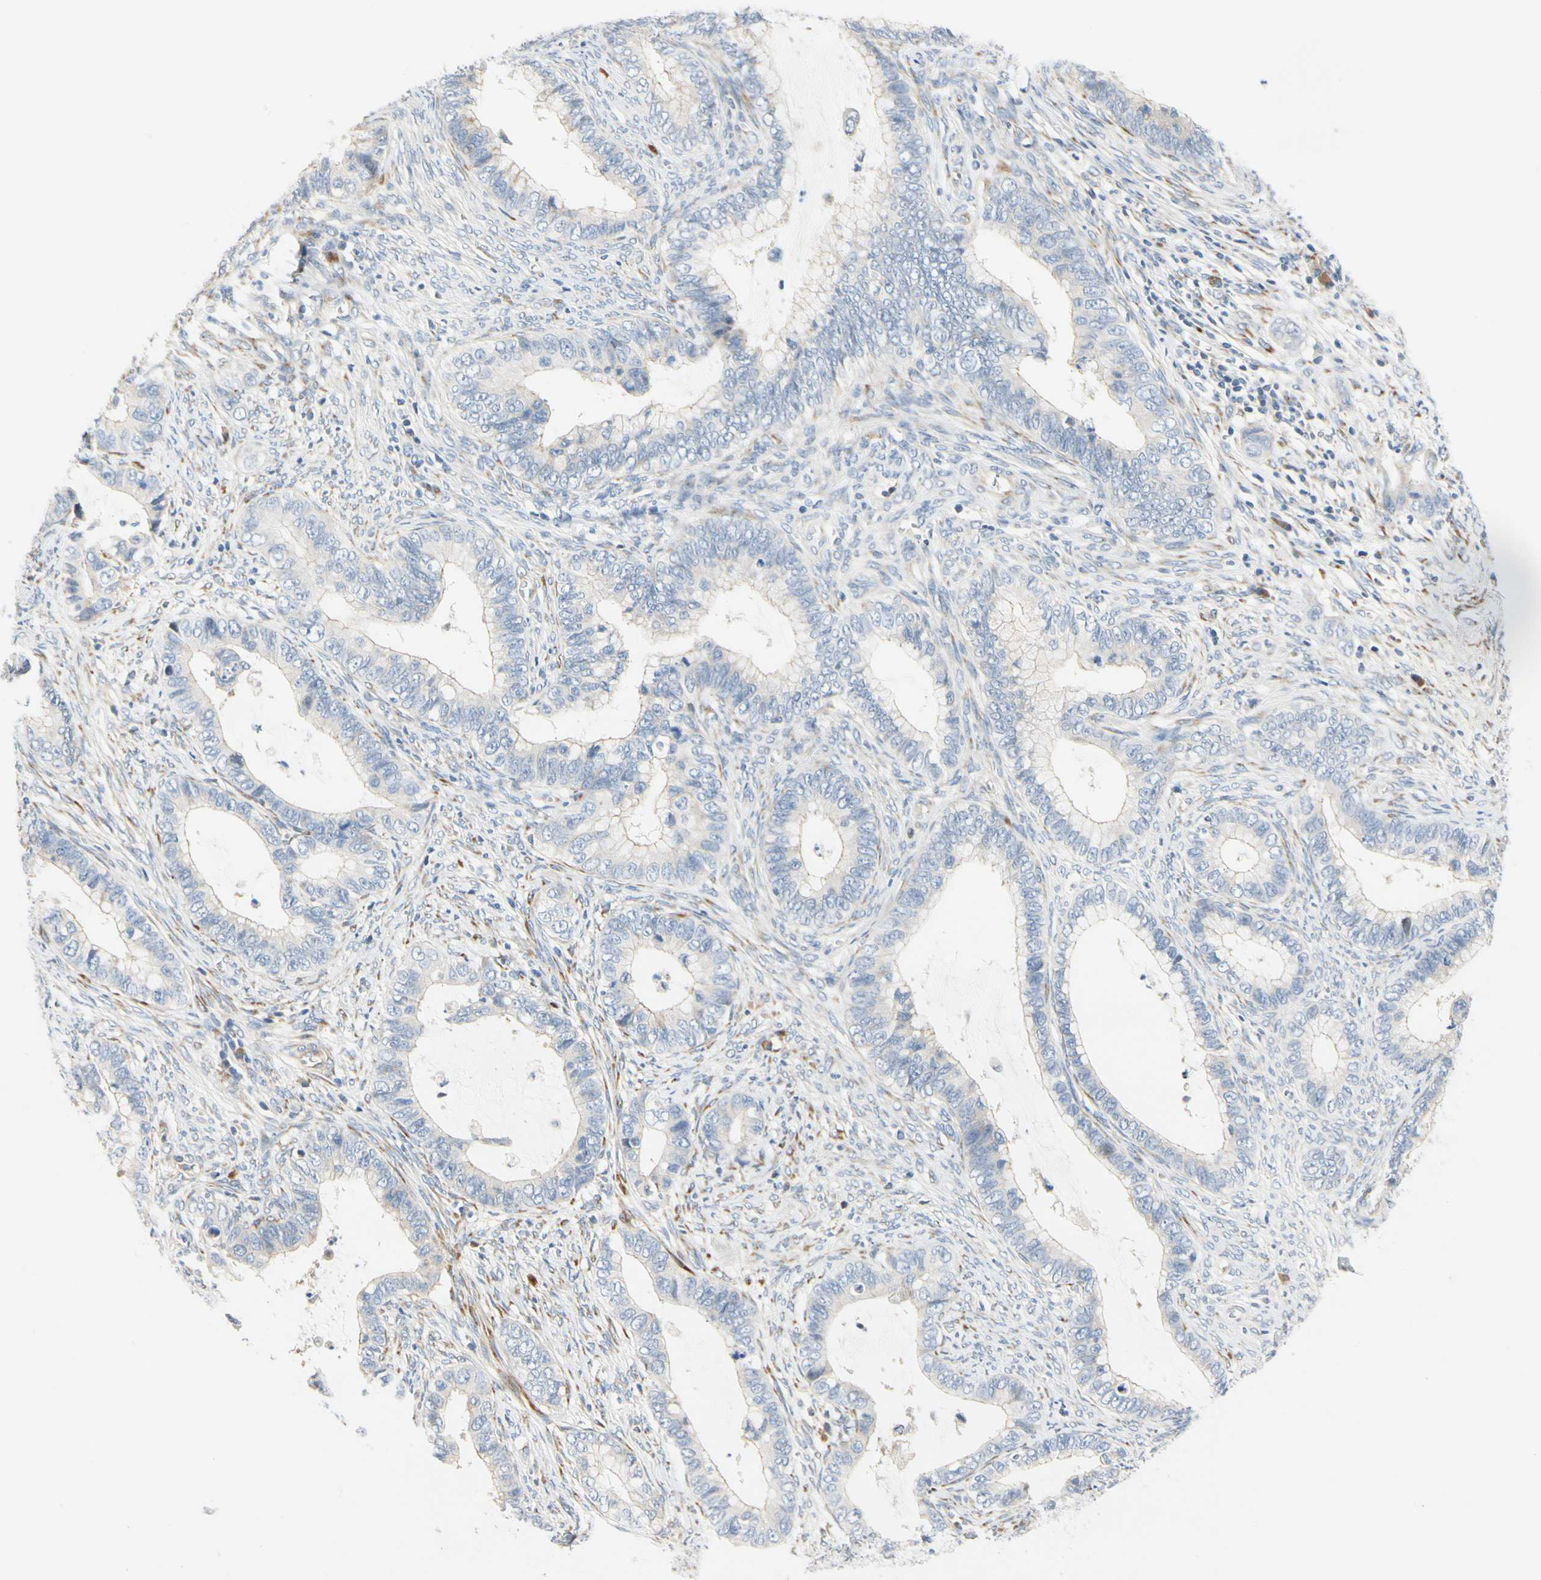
{"staining": {"intensity": "negative", "quantity": "none", "location": "none"}, "tissue": "cervical cancer", "cell_type": "Tumor cells", "image_type": "cancer", "snomed": [{"axis": "morphology", "description": "Adenocarcinoma, NOS"}, {"axis": "topography", "description": "Cervix"}], "caption": "A high-resolution histopathology image shows immunohistochemistry staining of cervical adenocarcinoma, which demonstrates no significant expression in tumor cells. (Immunohistochemistry, brightfield microscopy, high magnification).", "gene": "ZNF236", "patient": {"sex": "female", "age": 44}}